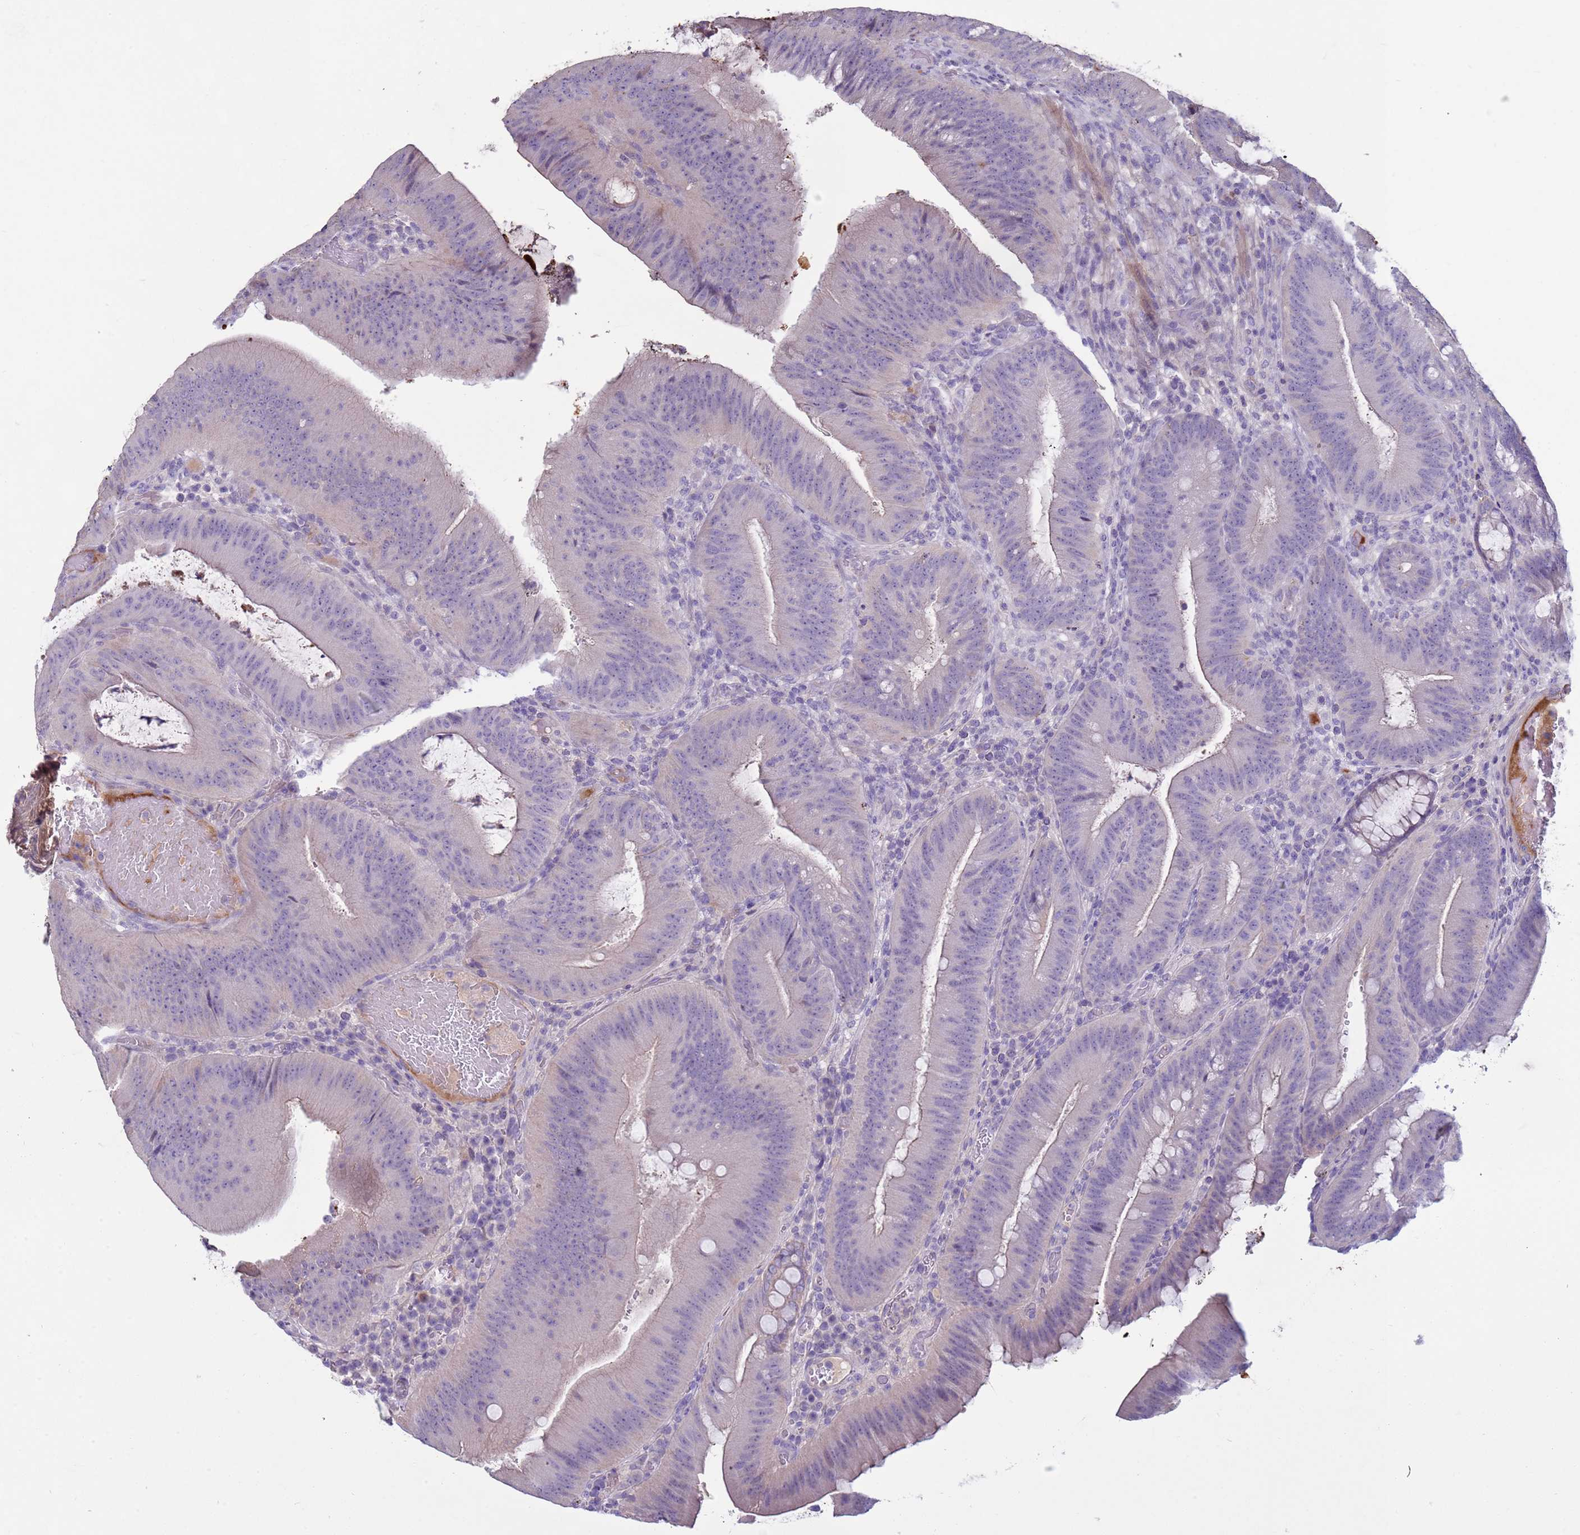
{"staining": {"intensity": "negative", "quantity": "none", "location": "none"}, "tissue": "colorectal cancer", "cell_type": "Tumor cells", "image_type": "cancer", "snomed": [{"axis": "morphology", "description": "Adenocarcinoma, NOS"}, {"axis": "topography", "description": "Colon"}], "caption": "A histopathology image of colorectal adenocarcinoma stained for a protein exhibits no brown staining in tumor cells.", "gene": "TRIM51", "patient": {"sex": "female", "age": 43}}